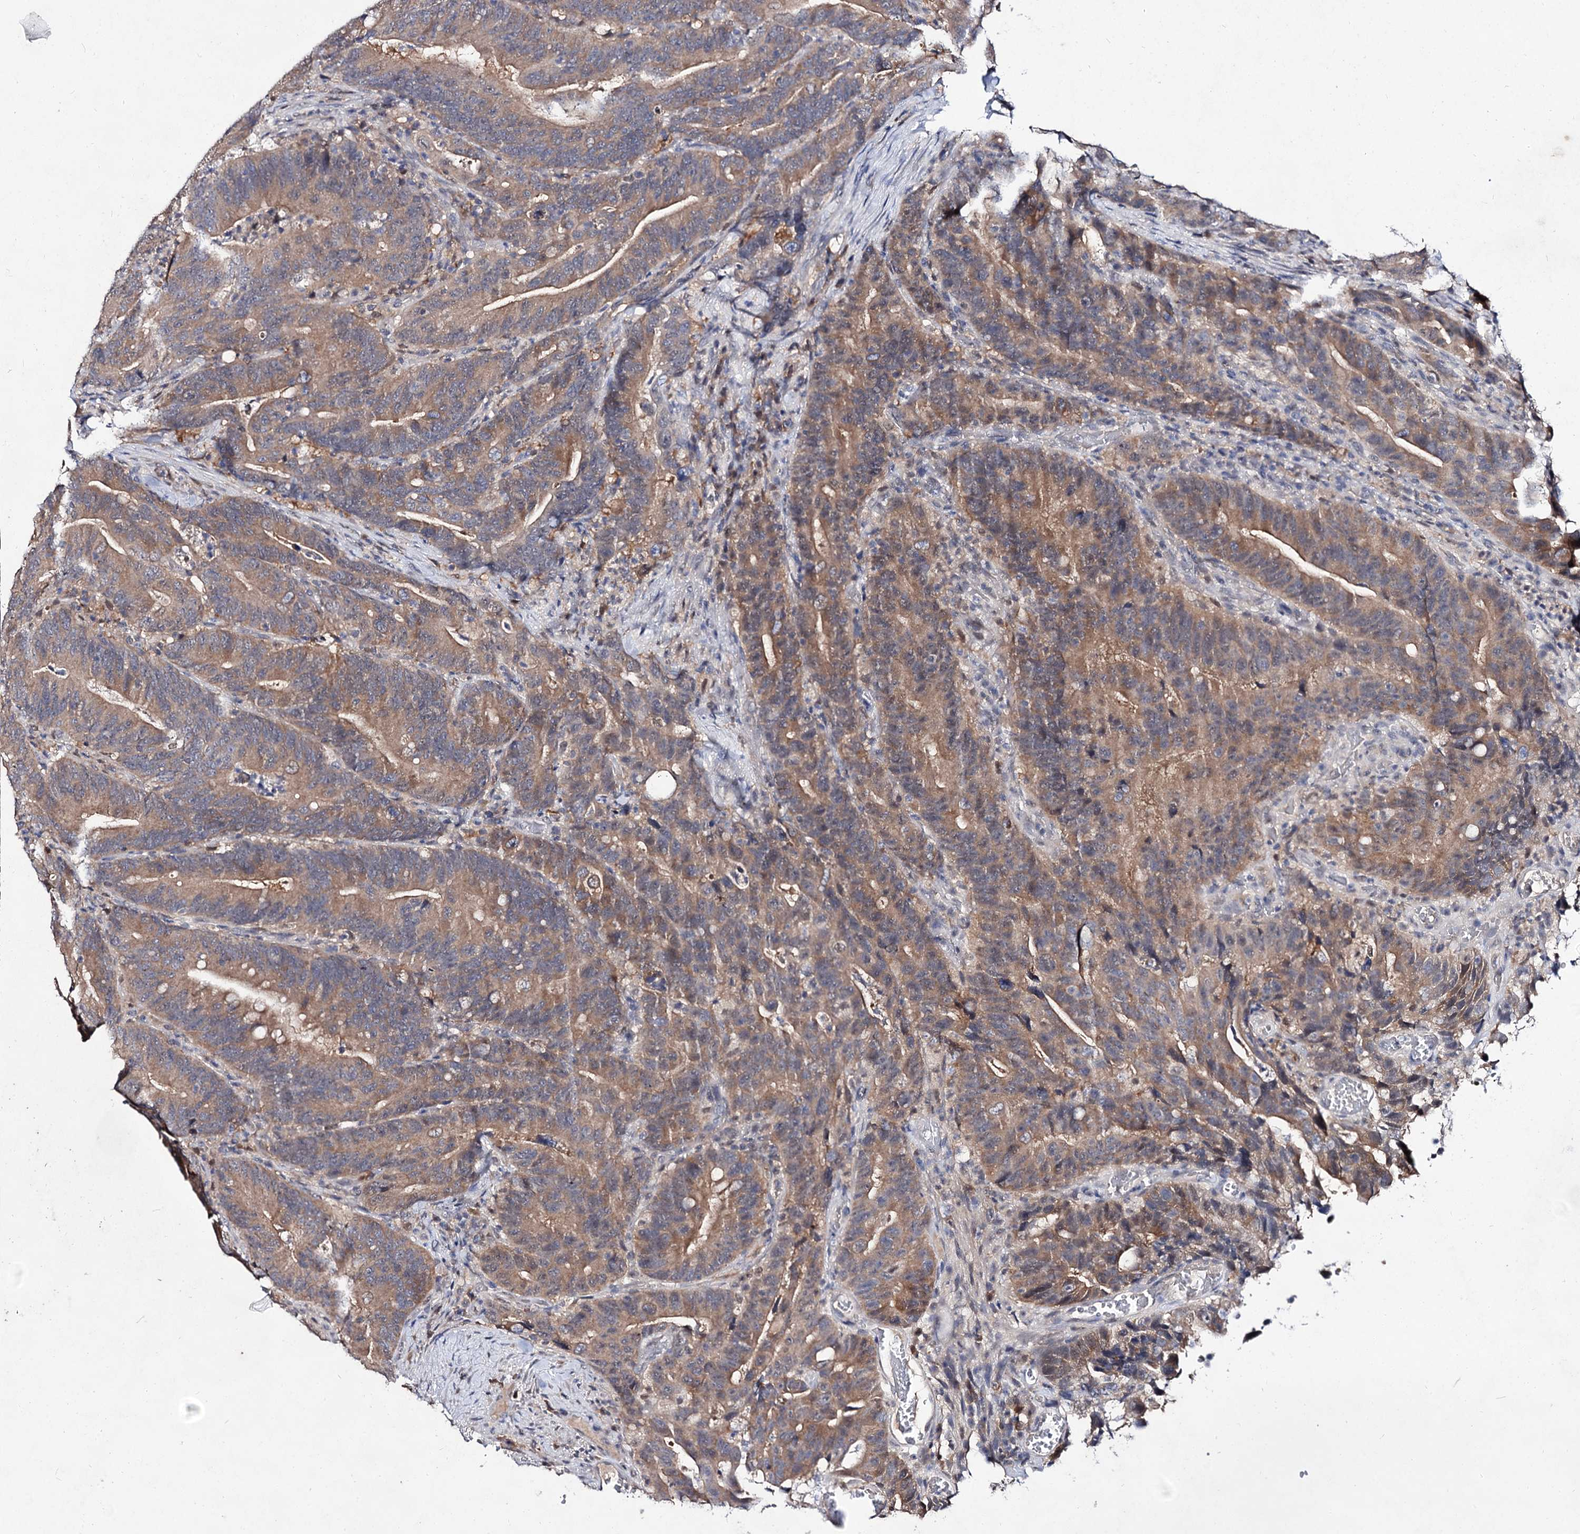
{"staining": {"intensity": "weak", "quantity": ">75%", "location": "cytoplasmic/membranous"}, "tissue": "colorectal cancer", "cell_type": "Tumor cells", "image_type": "cancer", "snomed": [{"axis": "morphology", "description": "Adenocarcinoma, NOS"}, {"axis": "topography", "description": "Colon"}], "caption": "Adenocarcinoma (colorectal) was stained to show a protein in brown. There is low levels of weak cytoplasmic/membranous expression in about >75% of tumor cells.", "gene": "ACTR6", "patient": {"sex": "female", "age": 66}}